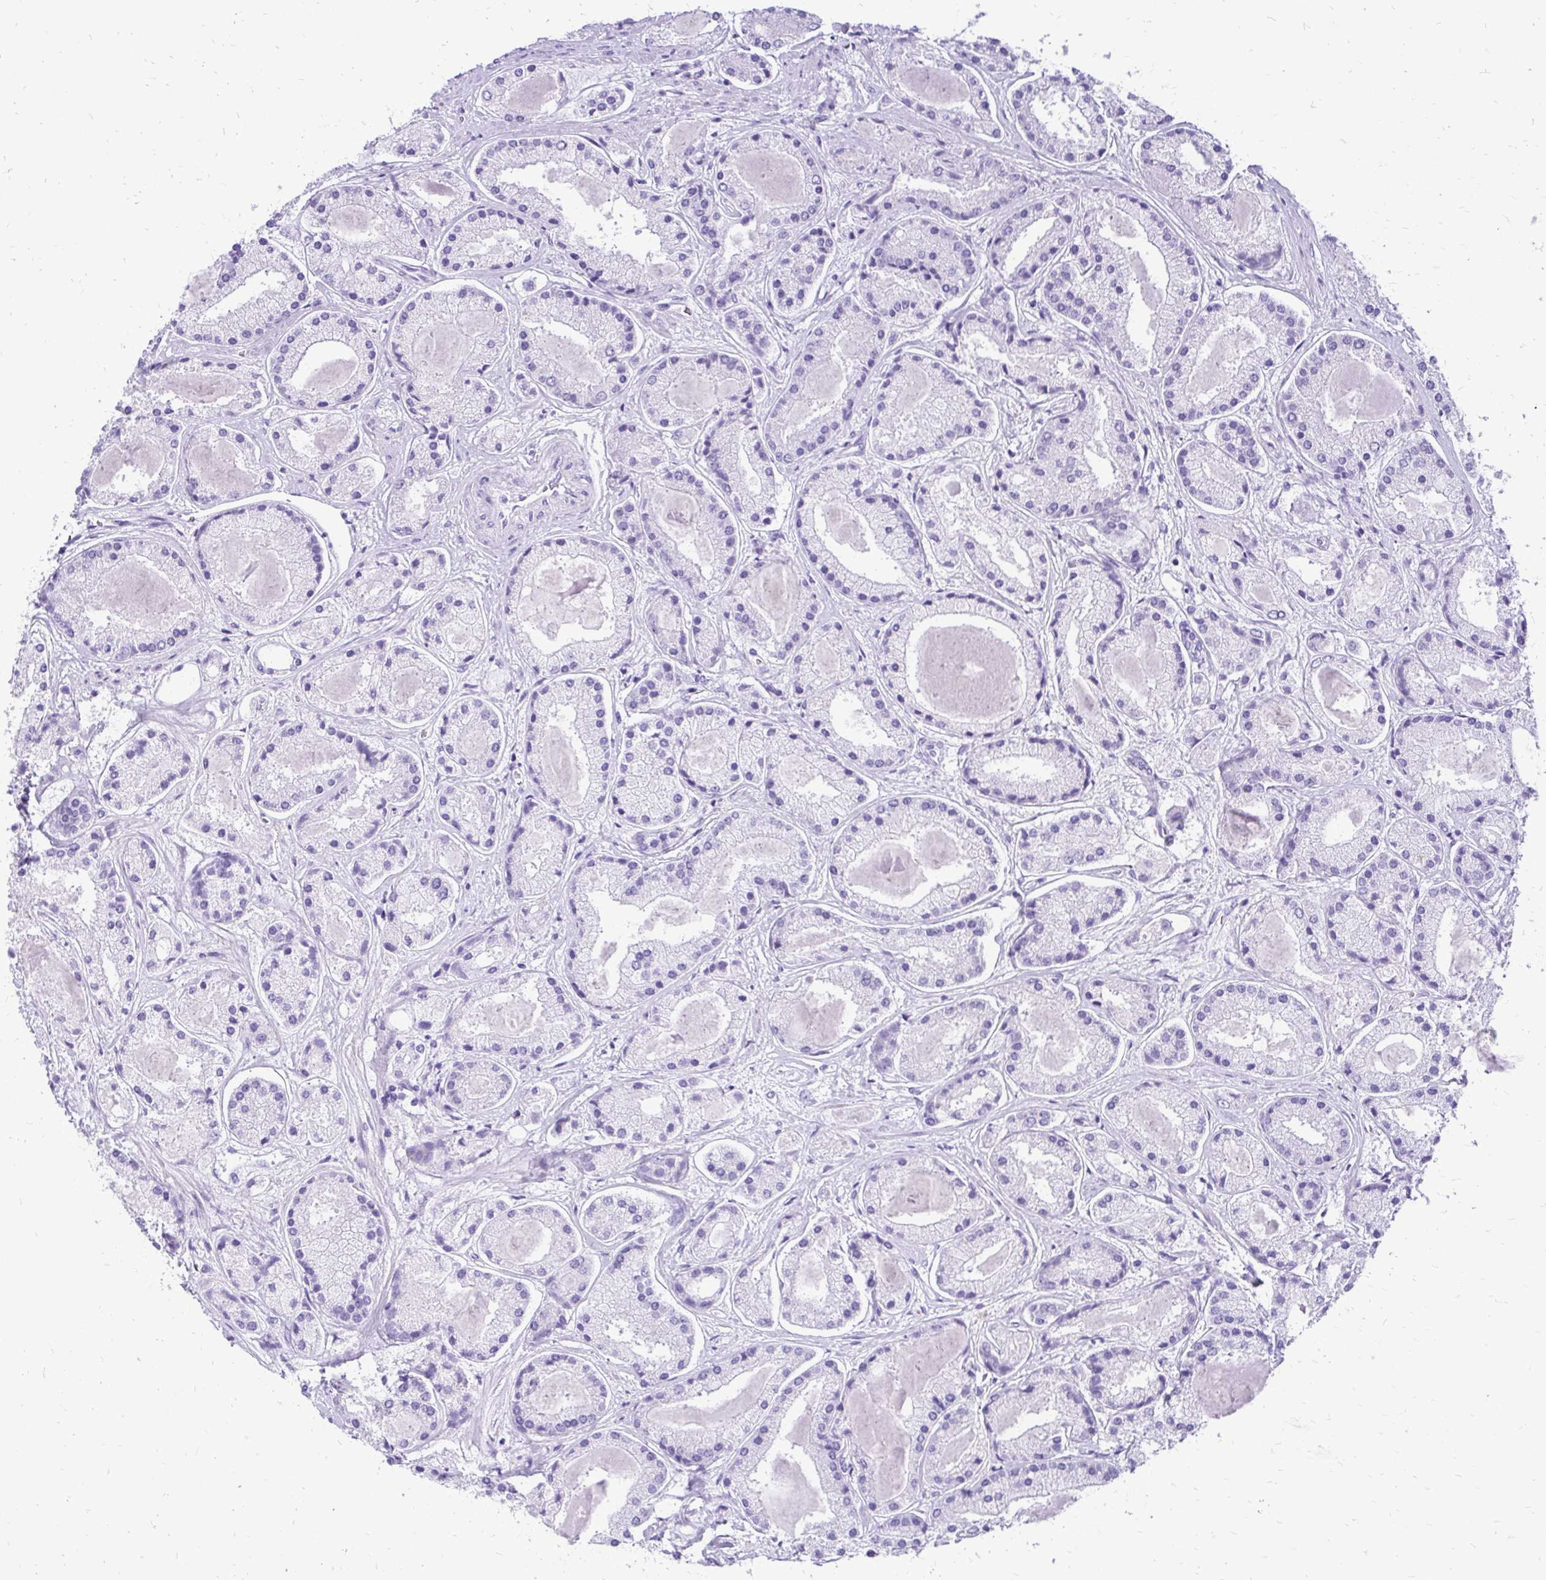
{"staining": {"intensity": "negative", "quantity": "none", "location": "none"}, "tissue": "prostate cancer", "cell_type": "Tumor cells", "image_type": "cancer", "snomed": [{"axis": "morphology", "description": "Adenocarcinoma, High grade"}, {"axis": "topography", "description": "Prostate"}], "caption": "The micrograph exhibits no staining of tumor cells in adenocarcinoma (high-grade) (prostate).", "gene": "SLC32A1", "patient": {"sex": "male", "age": 67}}